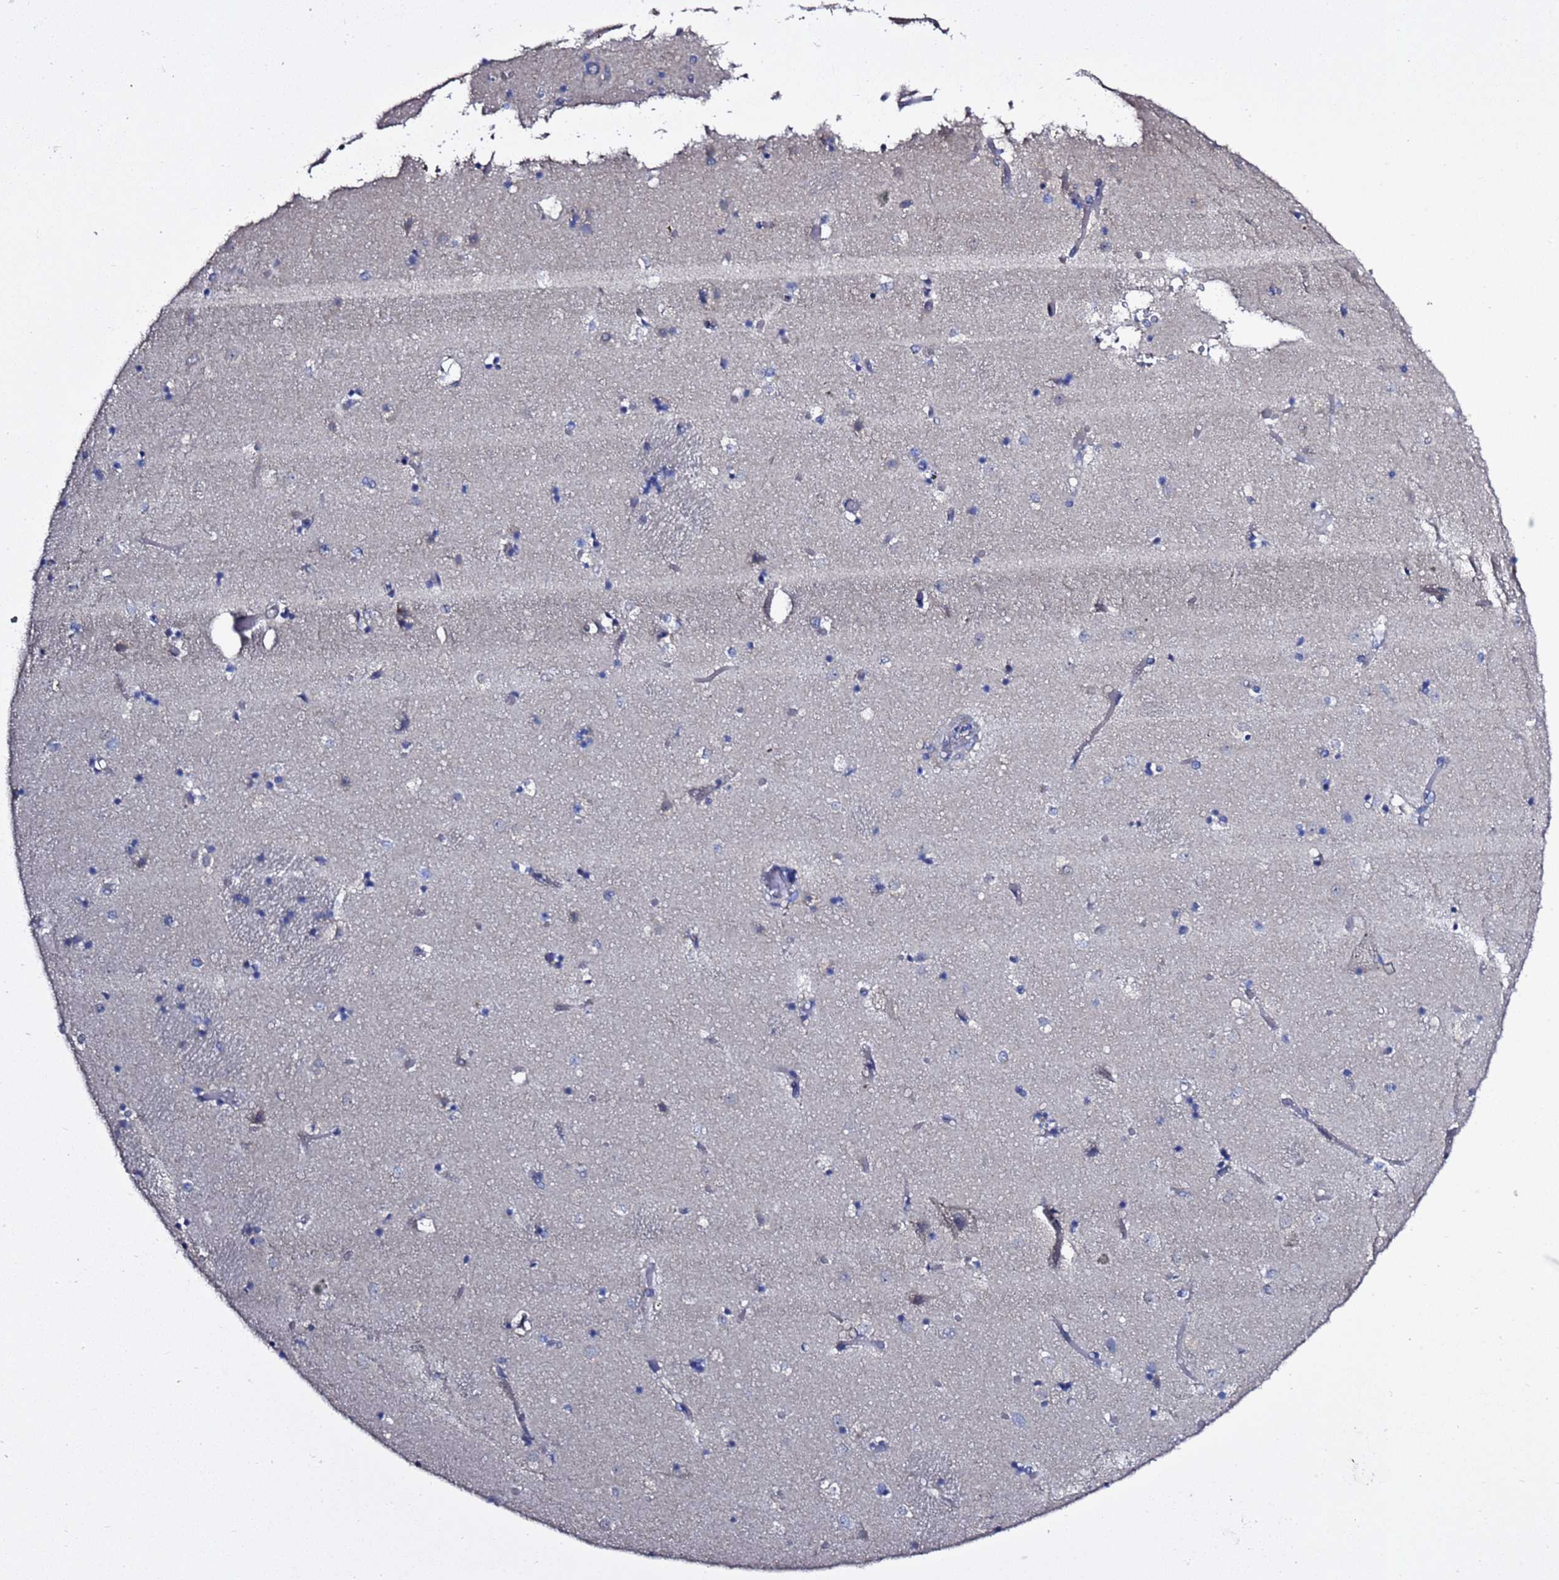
{"staining": {"intensity": "negative", "quantity": "none", "location": "none"}, "tissue": "caudate", "cell_type": "Glial cells", "image_type": "normal", "snomed": [{"axis": "morphology", "description": "Normal tissue, NOS"}, {"axis": "topography", "description": "Lateral ventricle wall"}], "caption": "Micrograph shows no significant protein positivity in glial cells of unremarkable caudate. (DAB (3,3'-diaminobenzidine) immunohistochemistry with hematoxylin counter stain).", "gene": "RABL2A", "patient": {"sex": "female", "age": 52}}